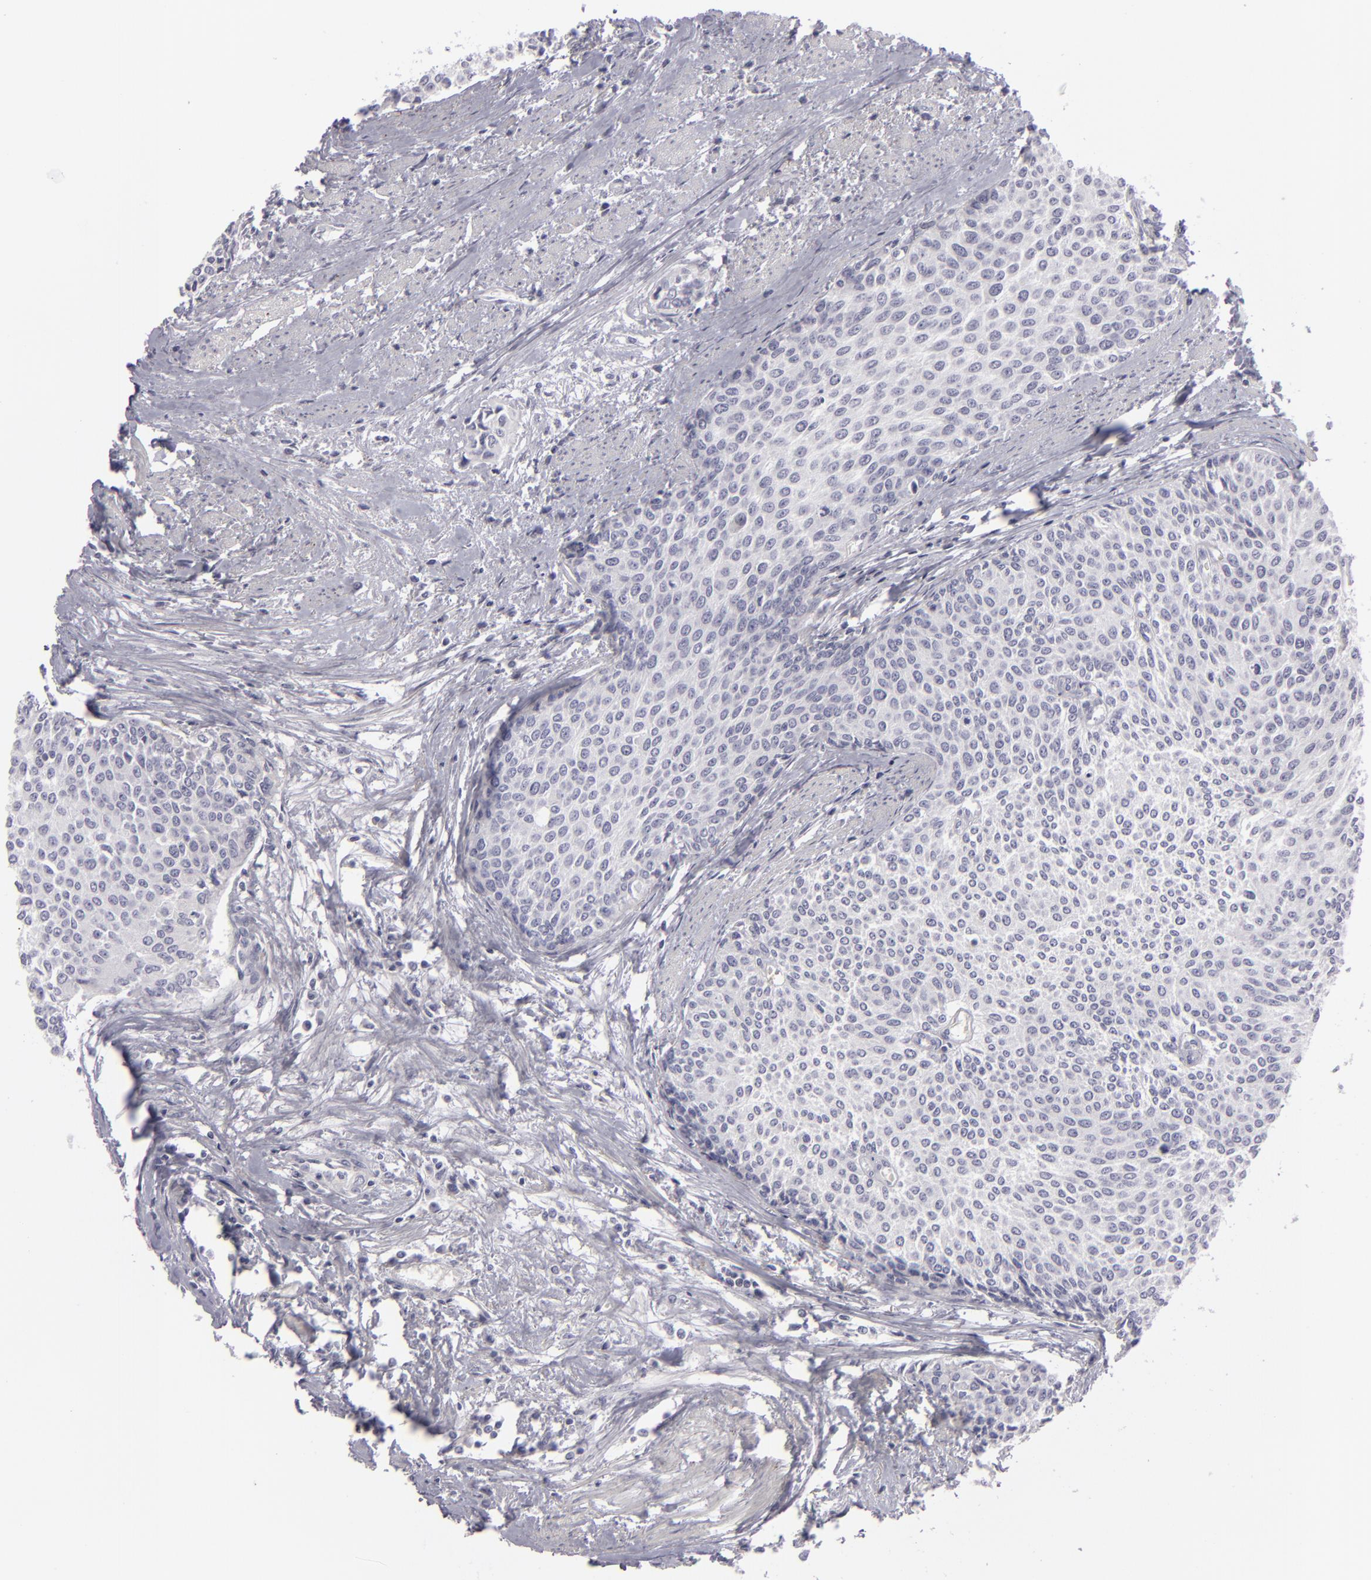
{"staining": {"intensity": "negative", "quantity": "none", "location": "none"}, "tissue": "urothelial cancer", "cell_type": "Tumor cells", "image_type": "cancer", "snomed": [{"axis": "morphology", "description": "Urothelial carcinoma, Low grade"}, {"axis": "topography", "description": "Urinary bladder"}], "caption": "Histopathology image shows no significant protein expression in tumor cells of low-grade urothelial carcinoma. (DAB immunohistochemistry with hematoxylin counter stain).", "gene": "C9", "patient": {"sex": "female", "age": 73}}